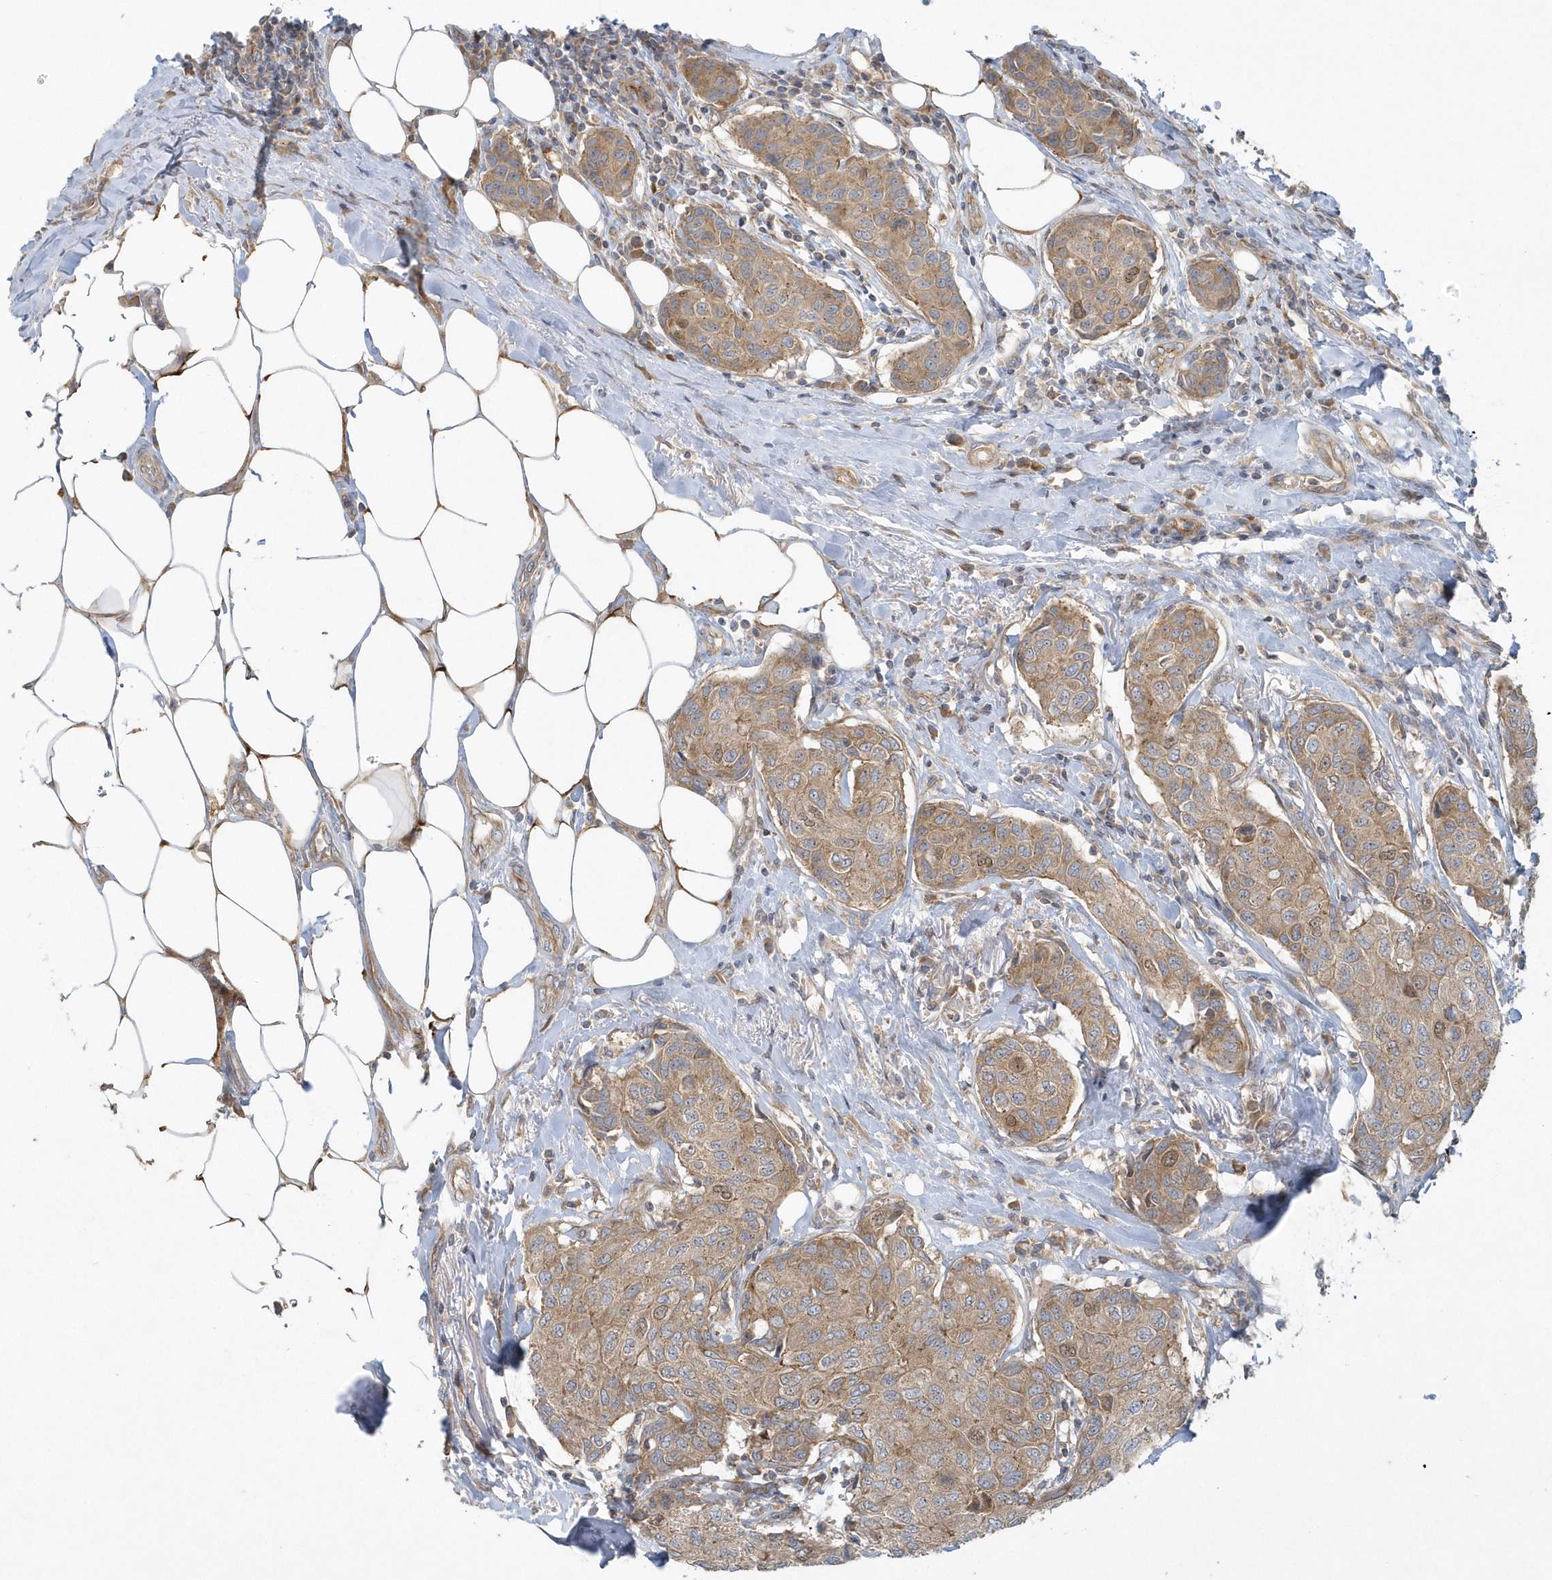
{"staining": {"intensity": "weak", "quantity": ">75%", "location": "cytoplasmic/membranous"}, "tissue": "breast cancer", "cell_type": "Tumor cells", "image_type": "cancer", "snomed": [{"axis": "morphology", "description": "Duct carcinoma"}, {"axis": "topography", "description": "Breast"}], "caption": "Breast intraductal carcinoma stained for a protein (brown) demonstrates weak cytoplasmic/membranous positive staining in approximately >75% of tumor cells.", "gene": "CNOT10", "patient": {"sex": "female", "age": 80}}